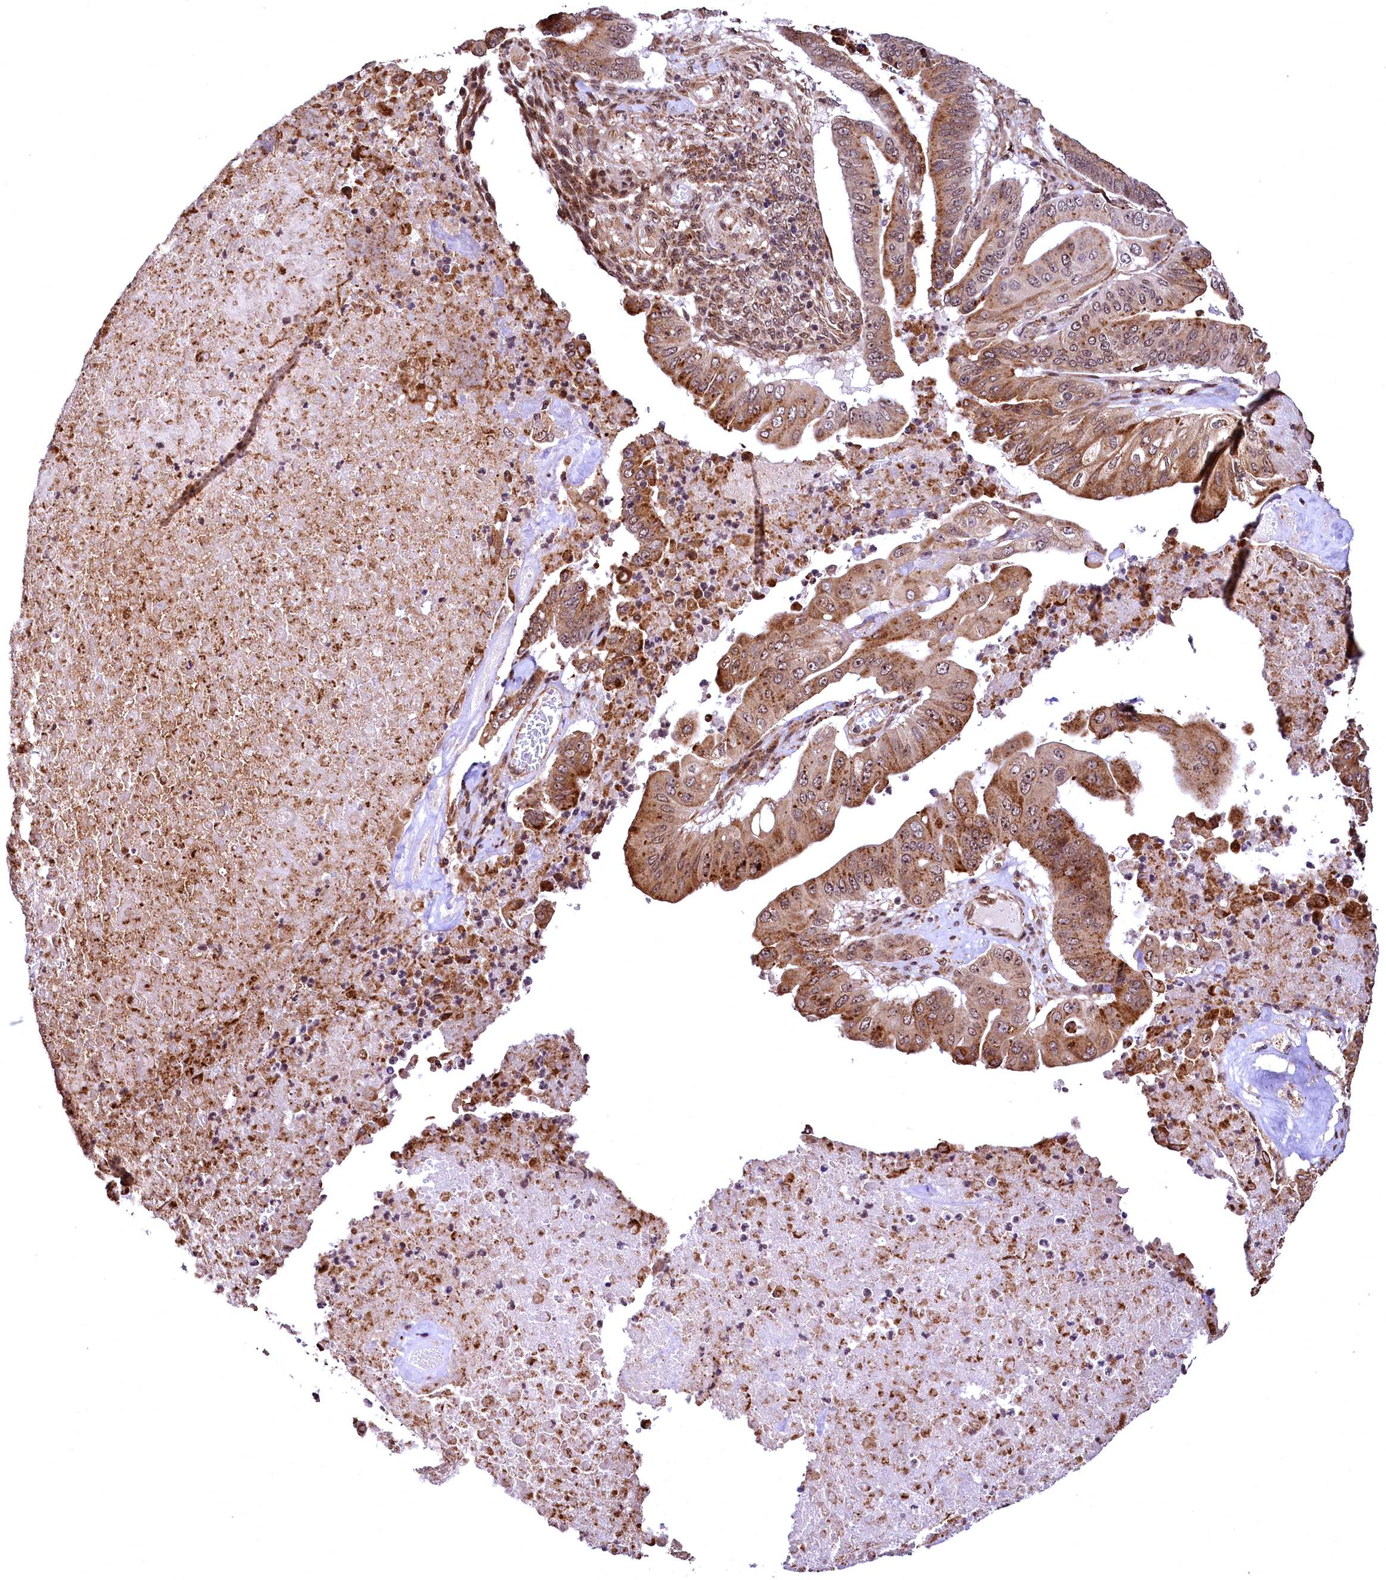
{"staining": {"intensity": "moderate", "quantity": ">75%", "location": "cytoplasmic/membranous"}, "tissue": "pancreatic cancer", "cell_type": "Tumor cells", "image_type": "cancer", "snomed": [{"axis": "morphology", "description": "Adenocarcinoma, NOS"}, {"axis": "topography", "description": "Pancreas"}], "caption": "Tumor cells display medium levels of moderate cytoplasmic/membranous staining in about >75% of cells in human pancreatic cancer.", "gene": "PDS5B", "patient": {"sex": "female", "age": 77}}